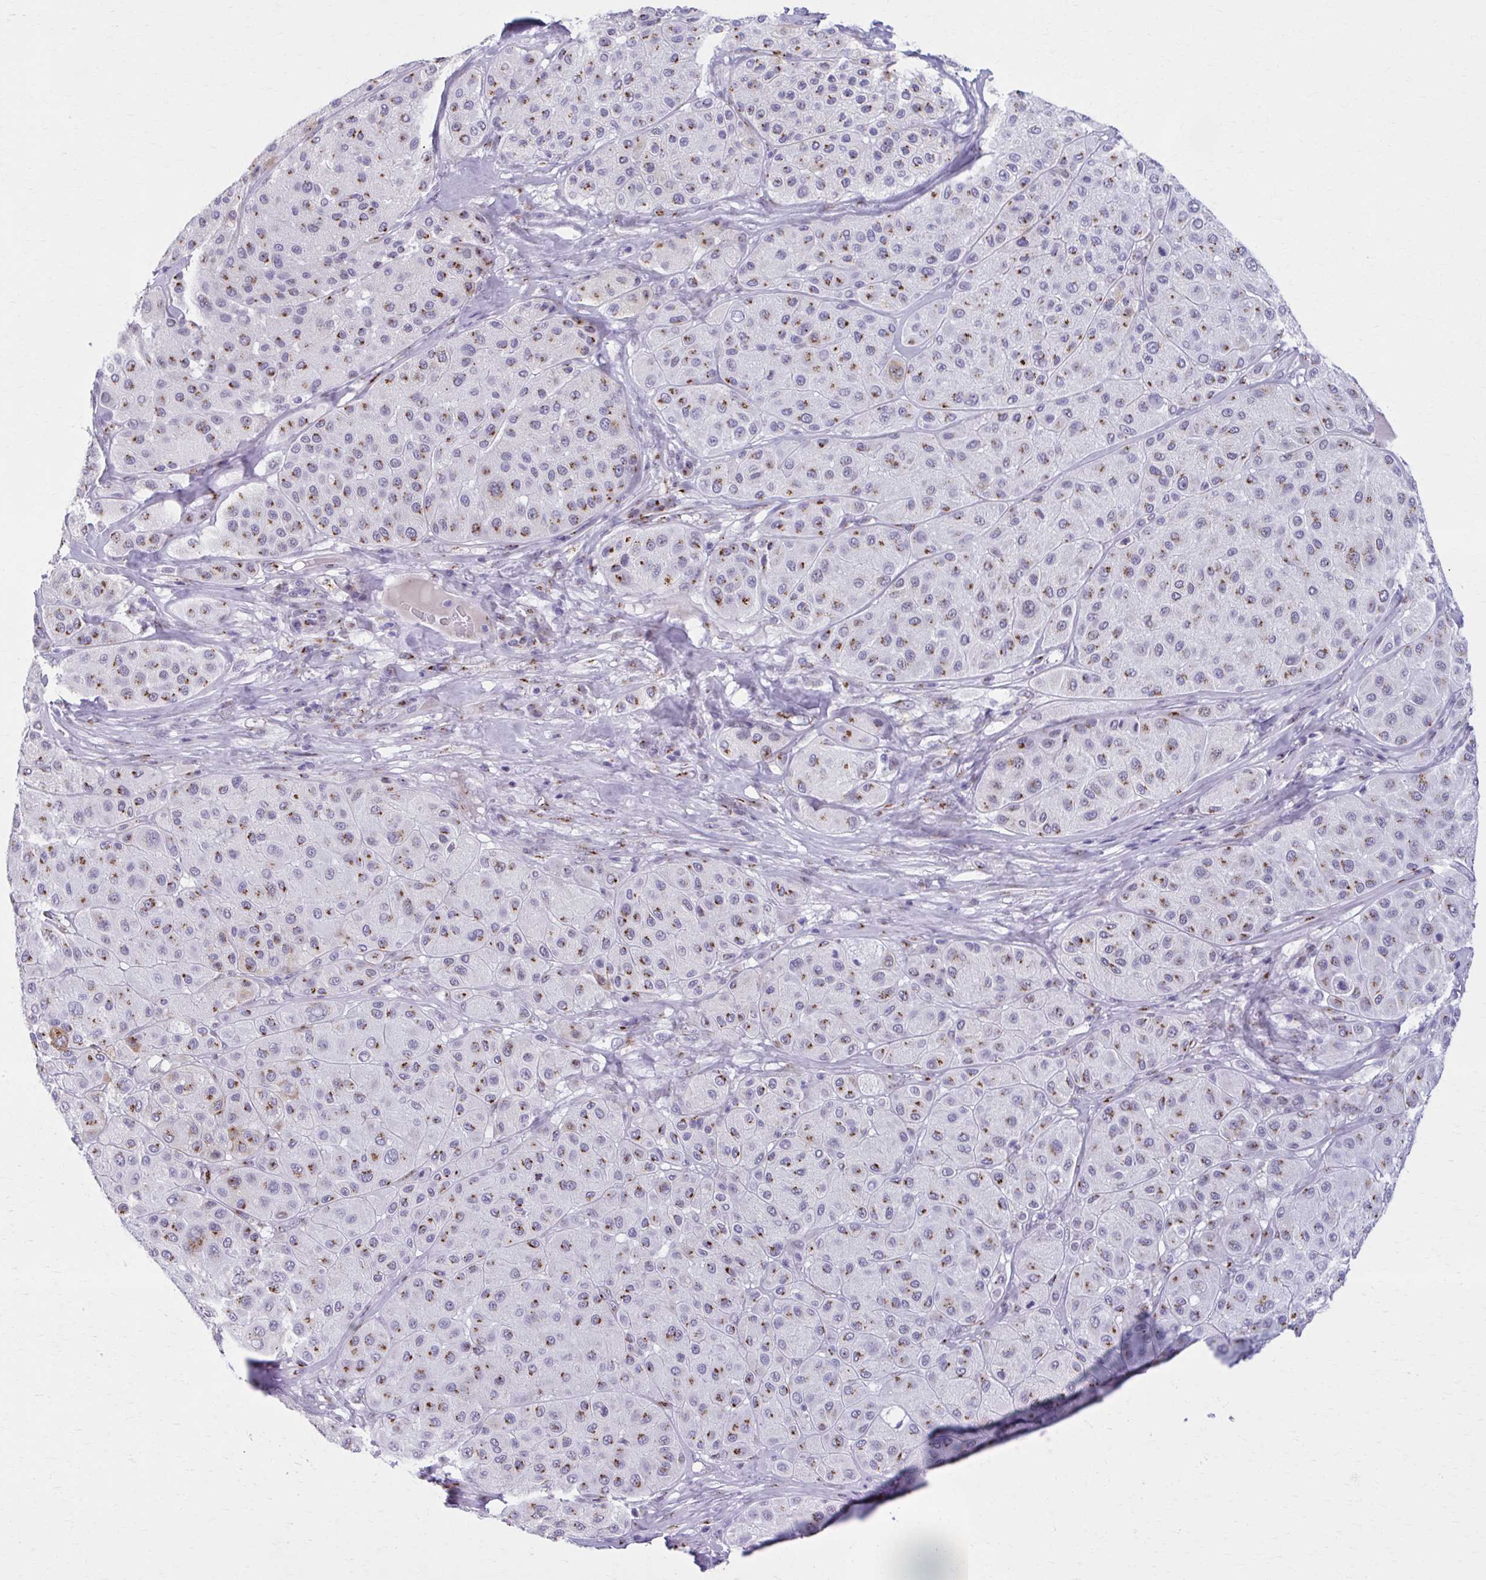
{"staining": {"intensity": "strong", "quantity": ">75%", "location": "cytoplasmic/membranous"}, "tissue": "melanoma", "cell_type": "Tumor cells", "image_type": "cancer", "snomed": [{"axis": "morphology", "description": "Malignant melanoma, Metastatic site"}, {"axis": "topography", "description": "Smooth muscle"}], "caption": "Tumor cells show high levels of strong cytoplasmic/membranous expression in approximately >75% of cells in melanoma.", "gene": "ZNF682", "patient": {"sex": "male", "age": 41}}